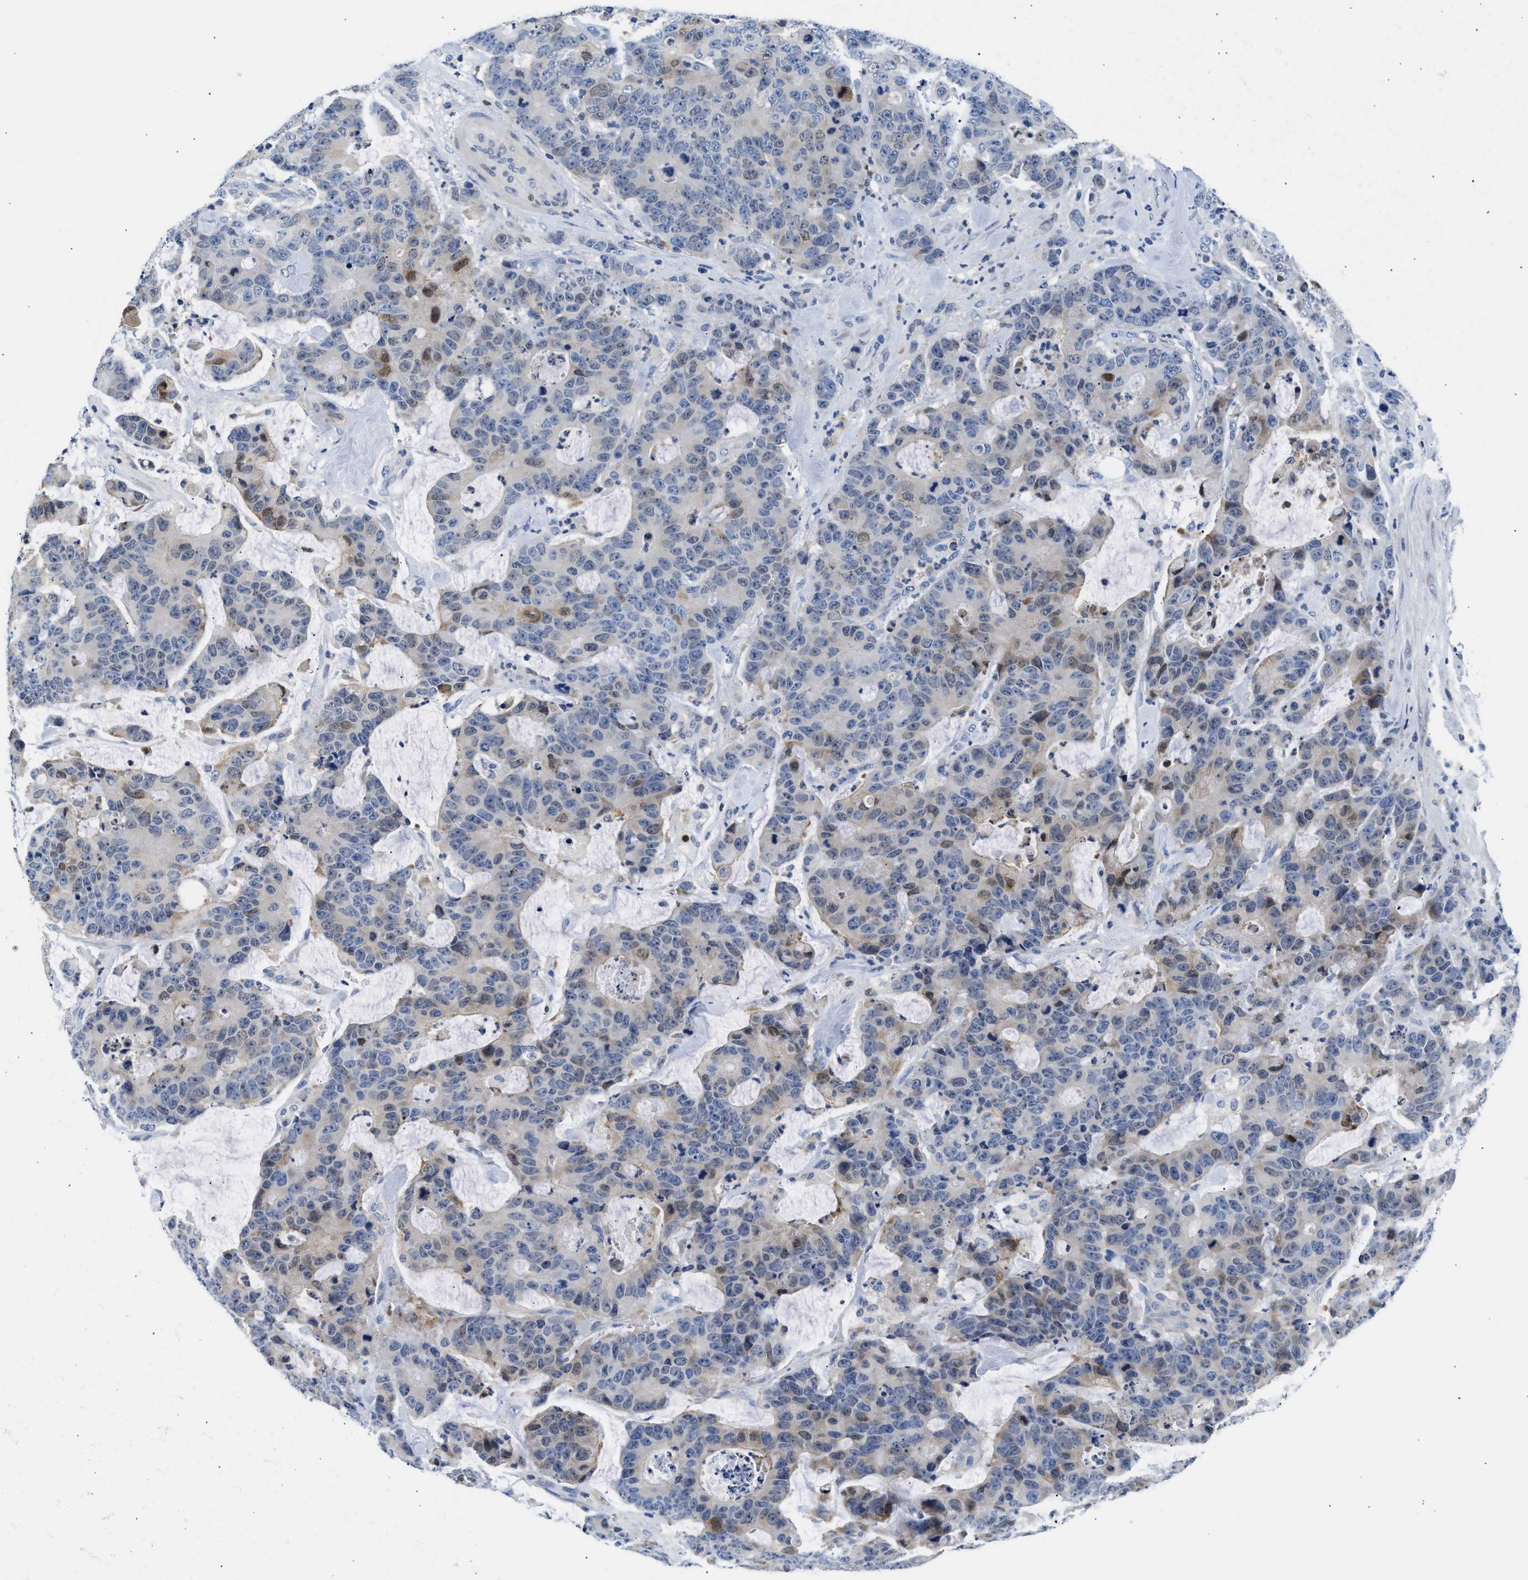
{"staining": {"intensity": "weak", "quantity": "<25%", "location": "cytoplasmic/membranous,nuclear"}, "tissue": "colorectal cancer", "cell_type": "Tumor cells", "image_type": "cancer", "snomed": [{"axis": "morphology", "description": "Adenocarcinoma, NOS"}, {"axis": "topography", "description": "Colon"}], "caption": "Immunohistochemical staining of colorectal cancer displays no significant positivity in tumor cells.", "gene": "SLIT2", "patient": {"sex": "female", "age": 86}}